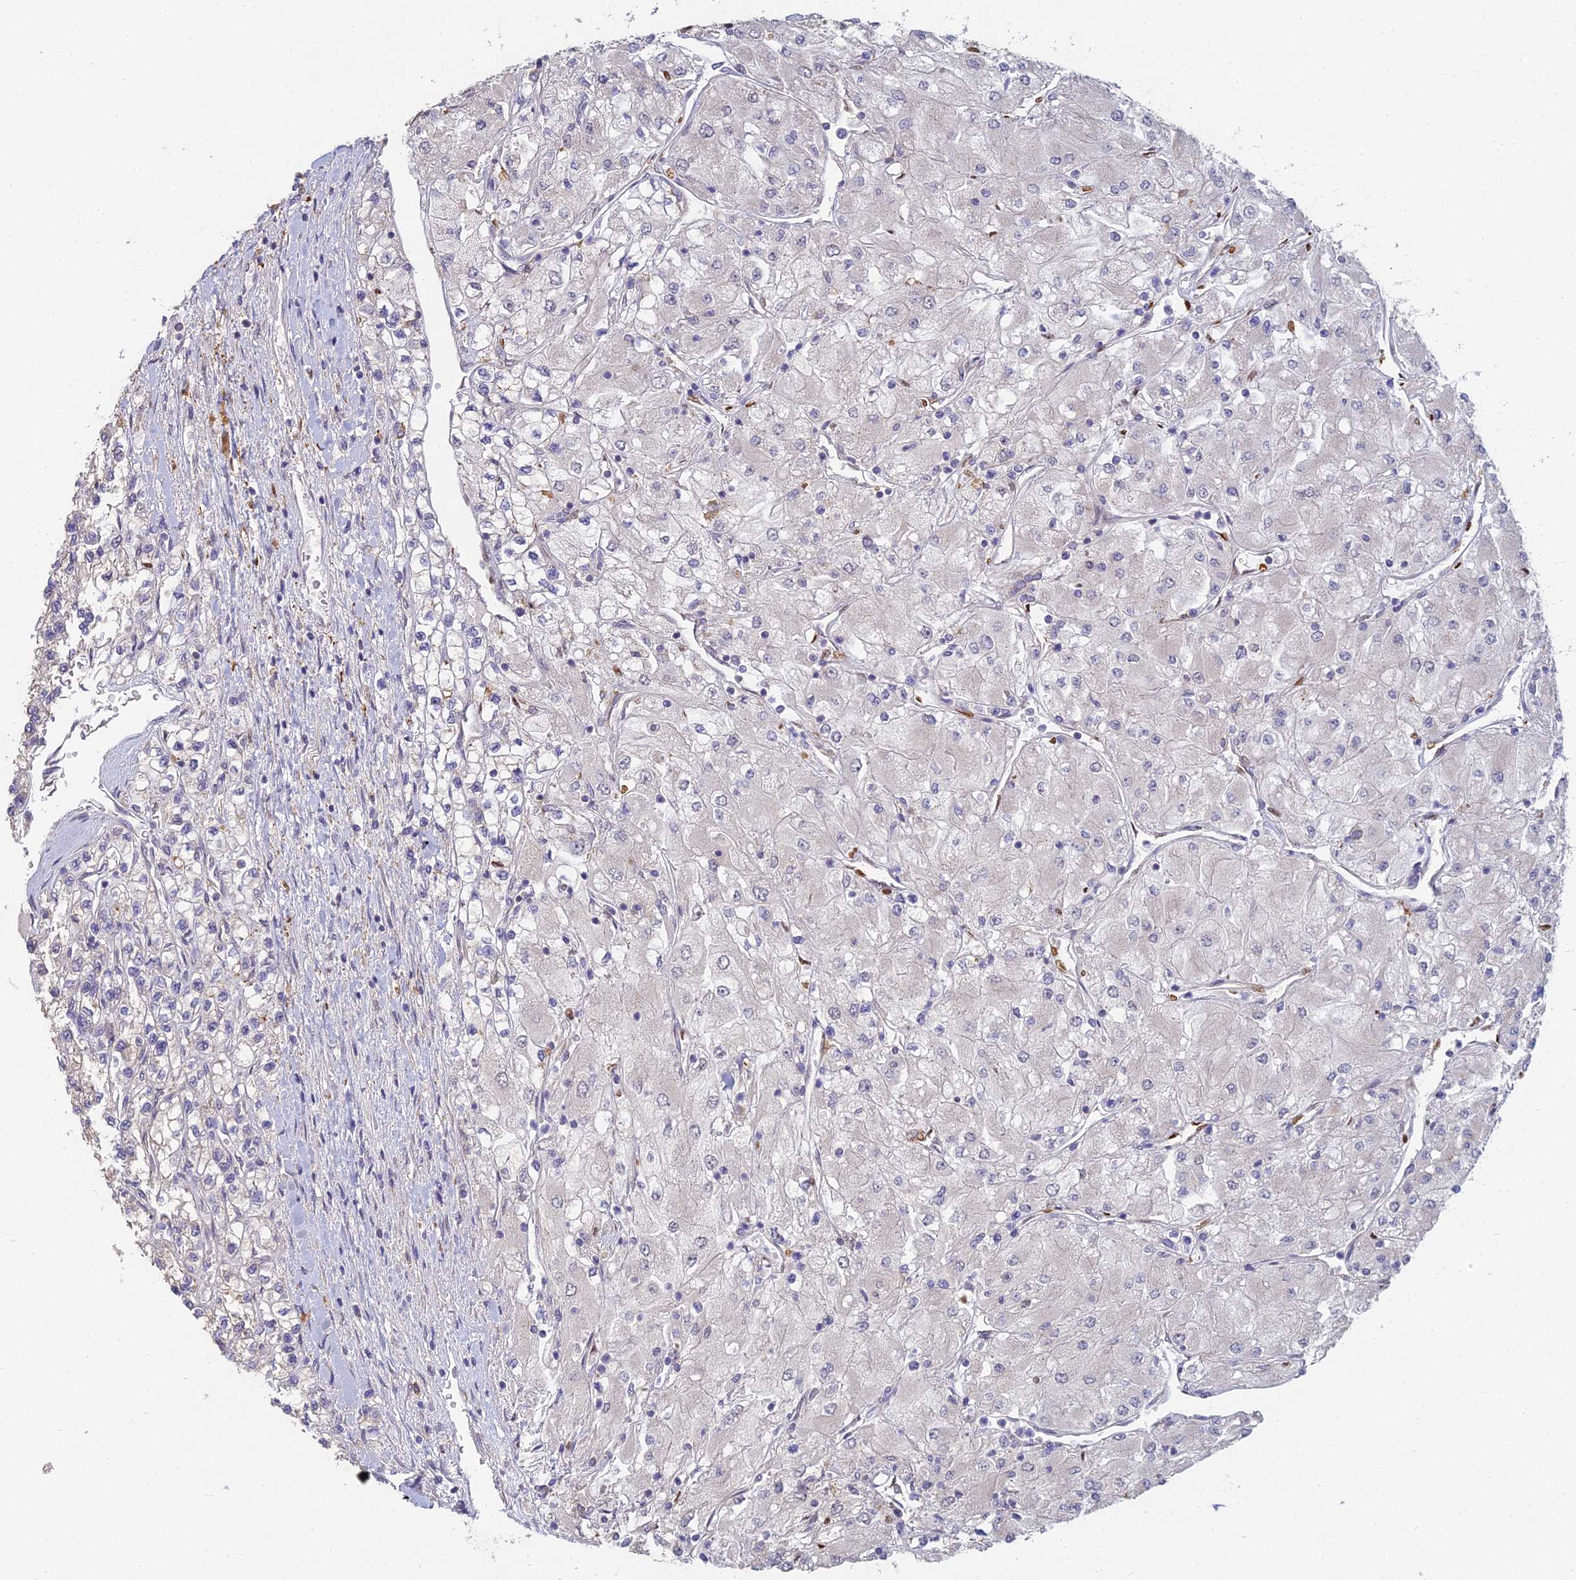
{"staining": {"intensity": "negative", "quantity": "none", "location": "none"}, "tissue": "renal cancer", "cell_type": "Tumor cells", "image_type": "cancer", "snomed": [{"axis": "morphology", "description": "Adenocarcinoma, NOS"}, {"axis": "topography", "description": "Kidney"}], "caption": "High power microscopy histopathology image of an IHC micrograph of adenocarcinoma (renal), revealing no significant expression in tumor cells.", "gene": "ABHD17A", "patient": {"sex": "male", "age": 80}}